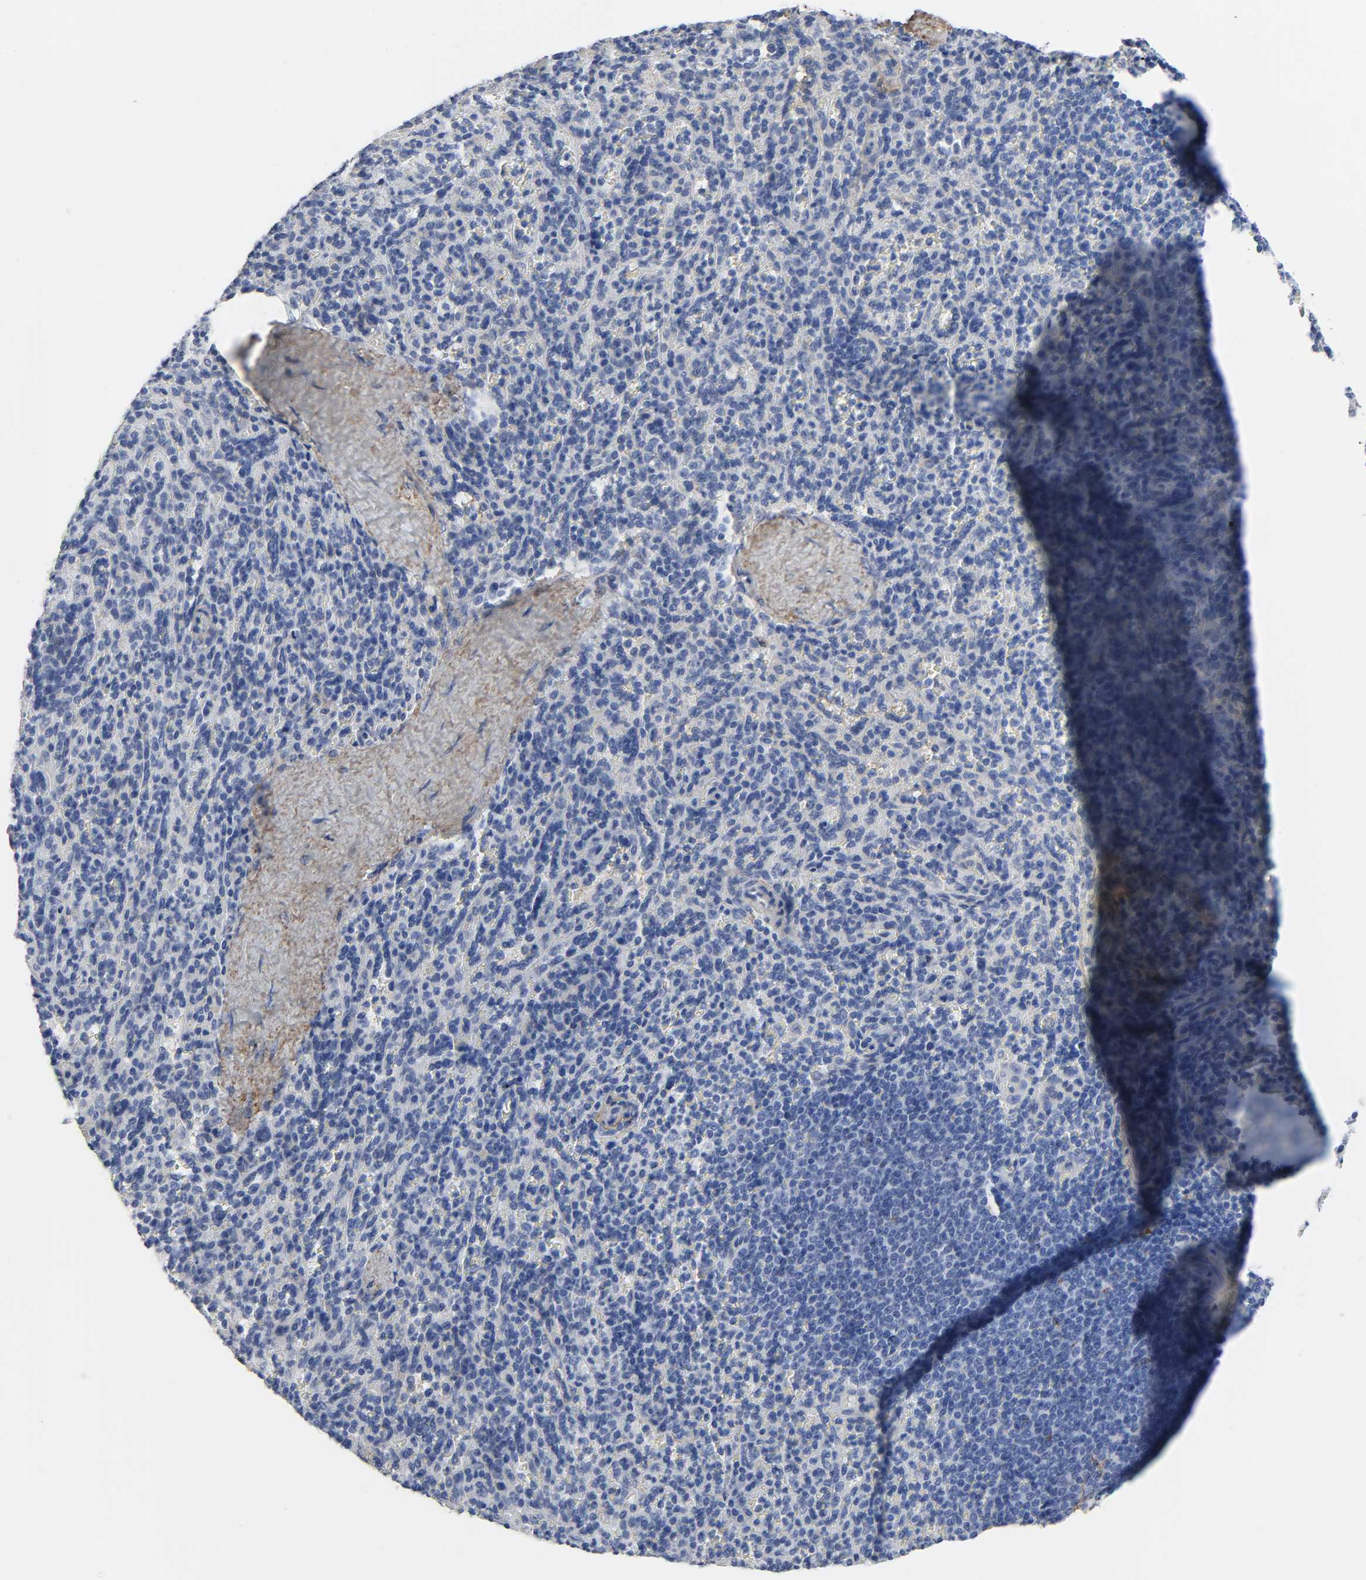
{"staining": {"intensity": "negative", "quantity": "none", "location": "none"}, "tissue": "spleen", "cell_type": "Cells in red pulp", "image_type": "normal", "snomed": [{"axis": "morphology", "description": "Normal tissue, NOS"}, {"axis": "topography", "description": "Spleen"}], "caption": "Cells in red pulp show no significant staining in normal spleen. (DAB (3,3'-diaminobenzidine) IHC, high magnification).", "gene": "FBLN1", "patient": {"sex": "male", "age": 36}}